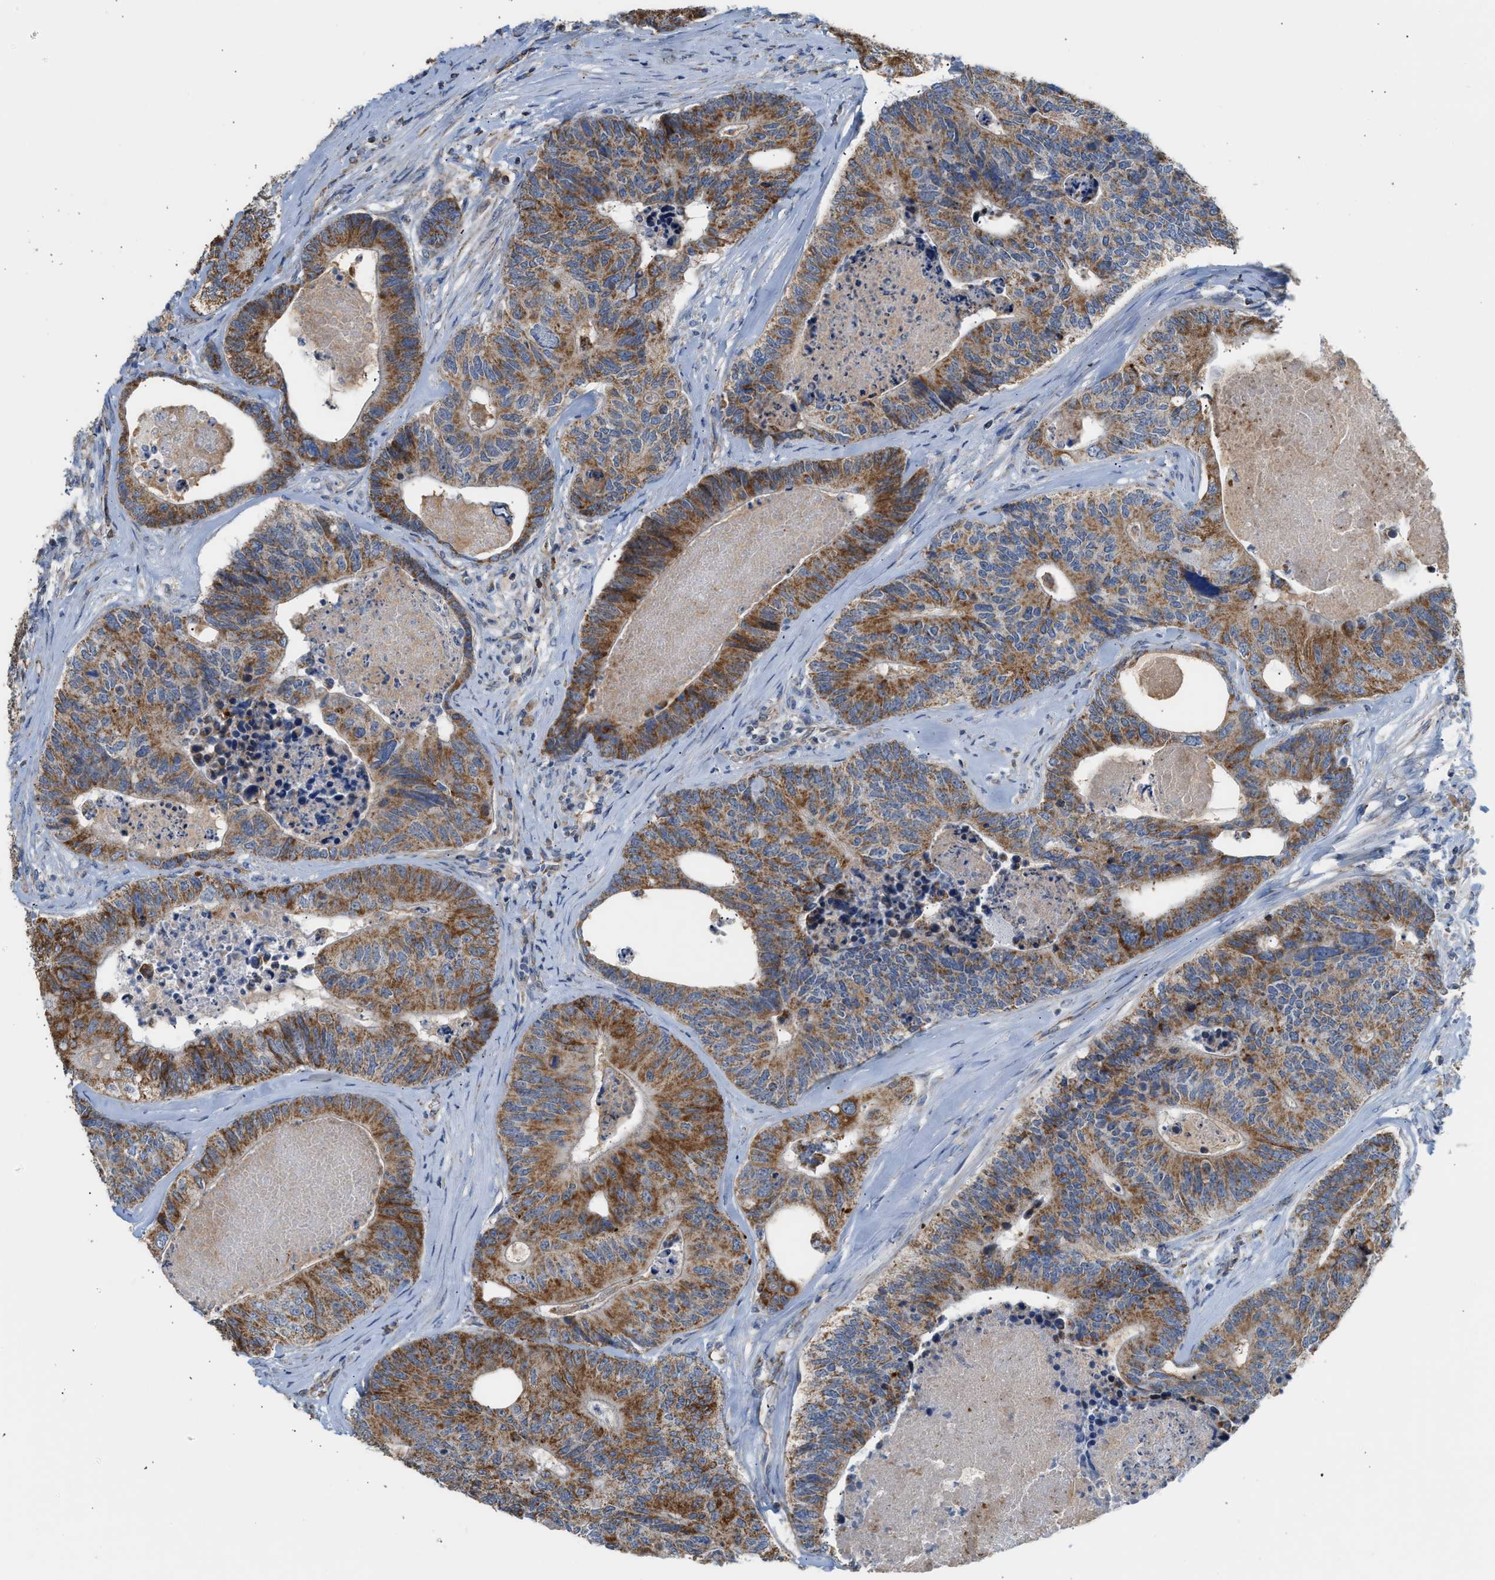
{"staining": {"intensity": "moderate", "quantity": ">75%", "location": "cytoplasmic/membranous"}, "tissue": "colorectal cancer", "cell_type": "Tumor cells", "image_type": "cancer", "snomed": [{"axis": "morphology", "description": "Adenocarcinoma, NOS"}, {"axis": "topography", "description": "Colon"}], "caption": "Colorectal cancer (adenocarcinoma) tissue displays moderate cytoplasmic/membranous expression in approximately >75% of tumor cells (Brightfield microscopy of DAB IHC at high magnification).", "gene": "GOT2", "patient": {"sex": "female", "age": 67}}